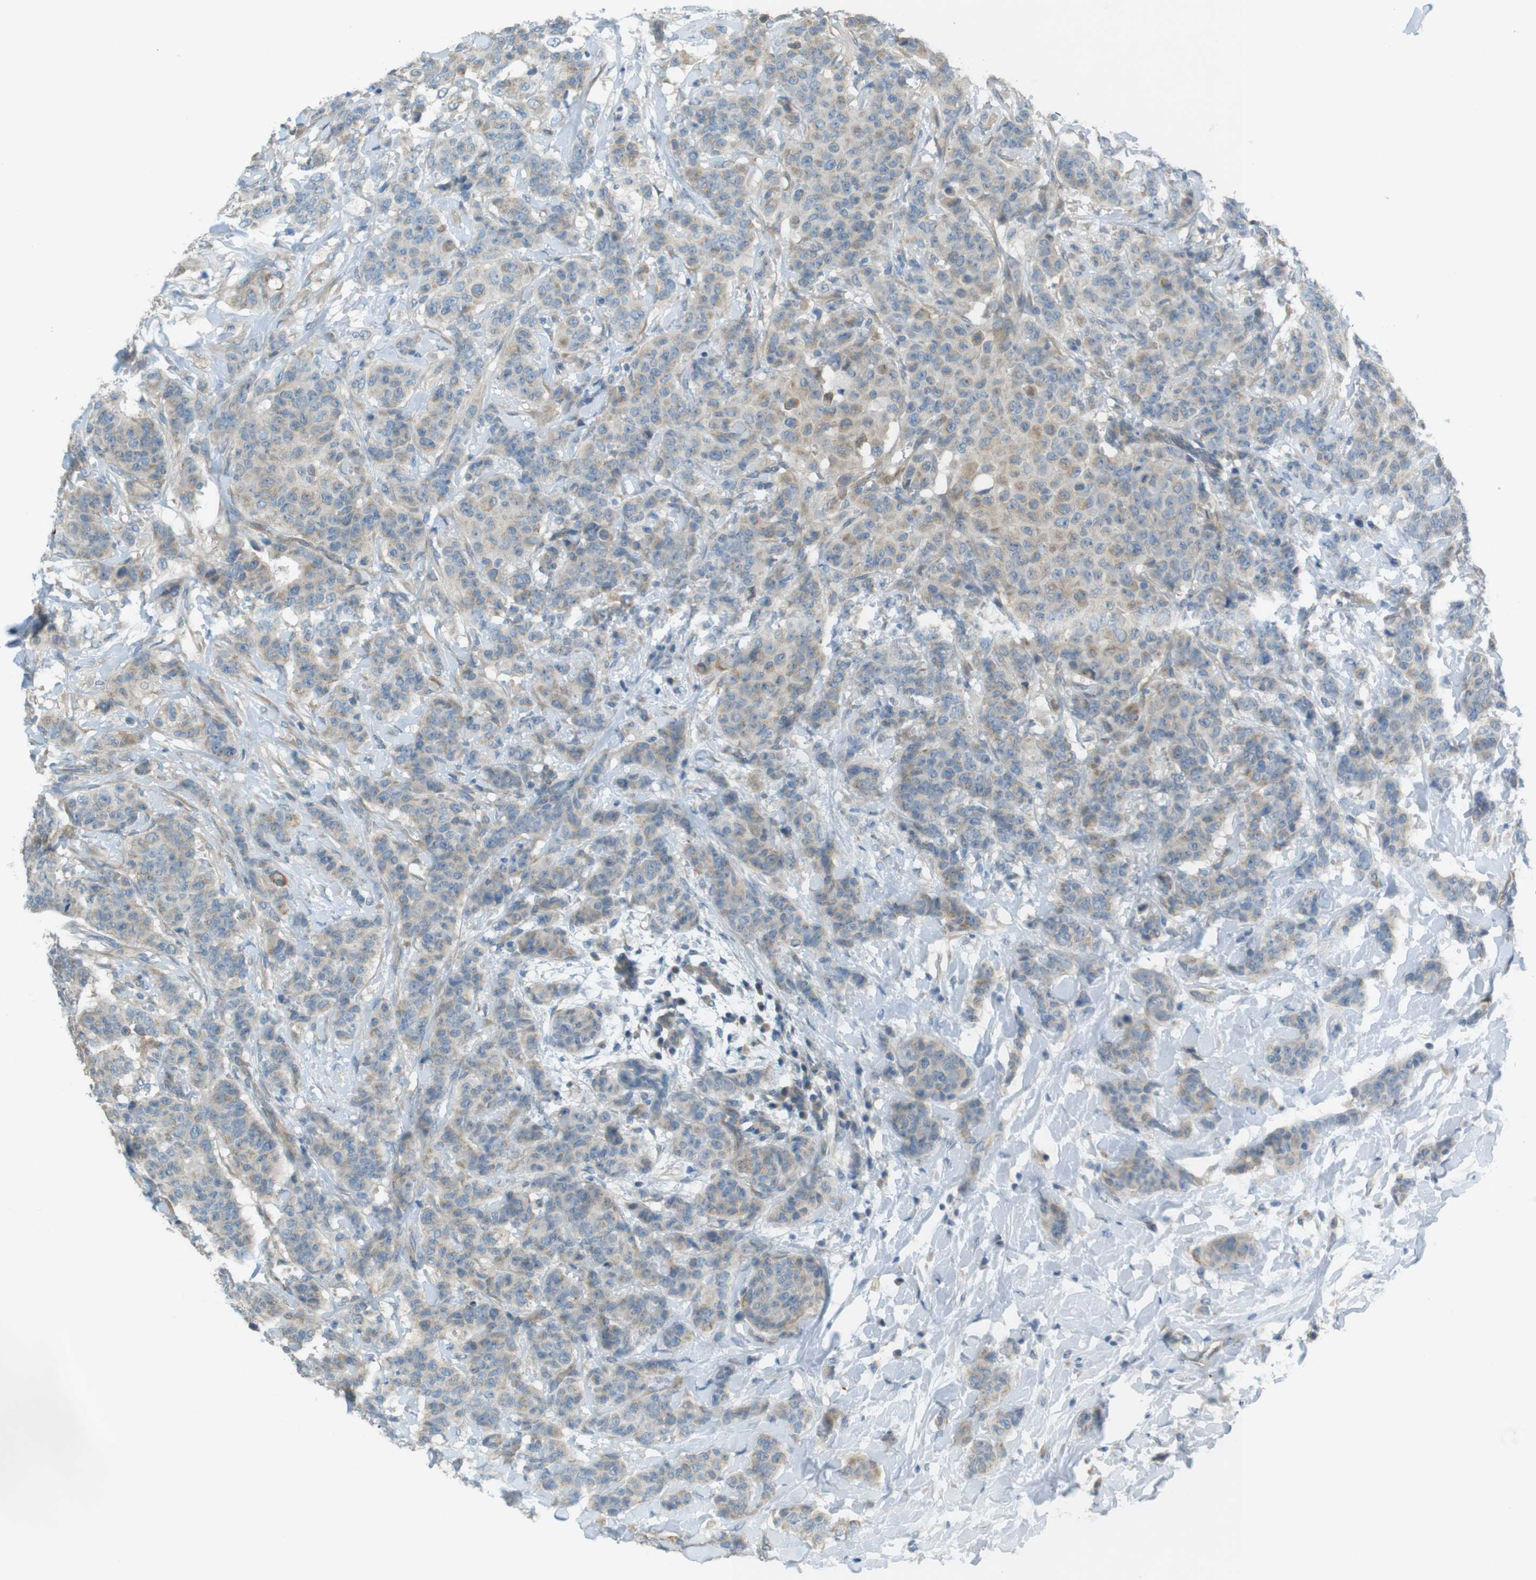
{"staining": {"intensity": "weak", "quantity": ">75%", "location": "cytoplasmic/membranous"}, "tissue": "breast cancer", "cell_type": "Tumor cells", "image_type": "cancer", "snomed": [{"axis": "morphology", "description": "Normal tissue, NOS"}, {"axis": "morphology", "description": "Duct carcinoma"}, {"axis": "topography", "description": "Breast"}], "caption": "Immunohistochemical staining of breast cancer (intraductal carcinoma) reveals low levels of weak cytoplasmic/membranous positivity in approximately >75% of tumor cells.", "gene": "TMEM41B", "patient": {"sex": "female", "age": 40}}